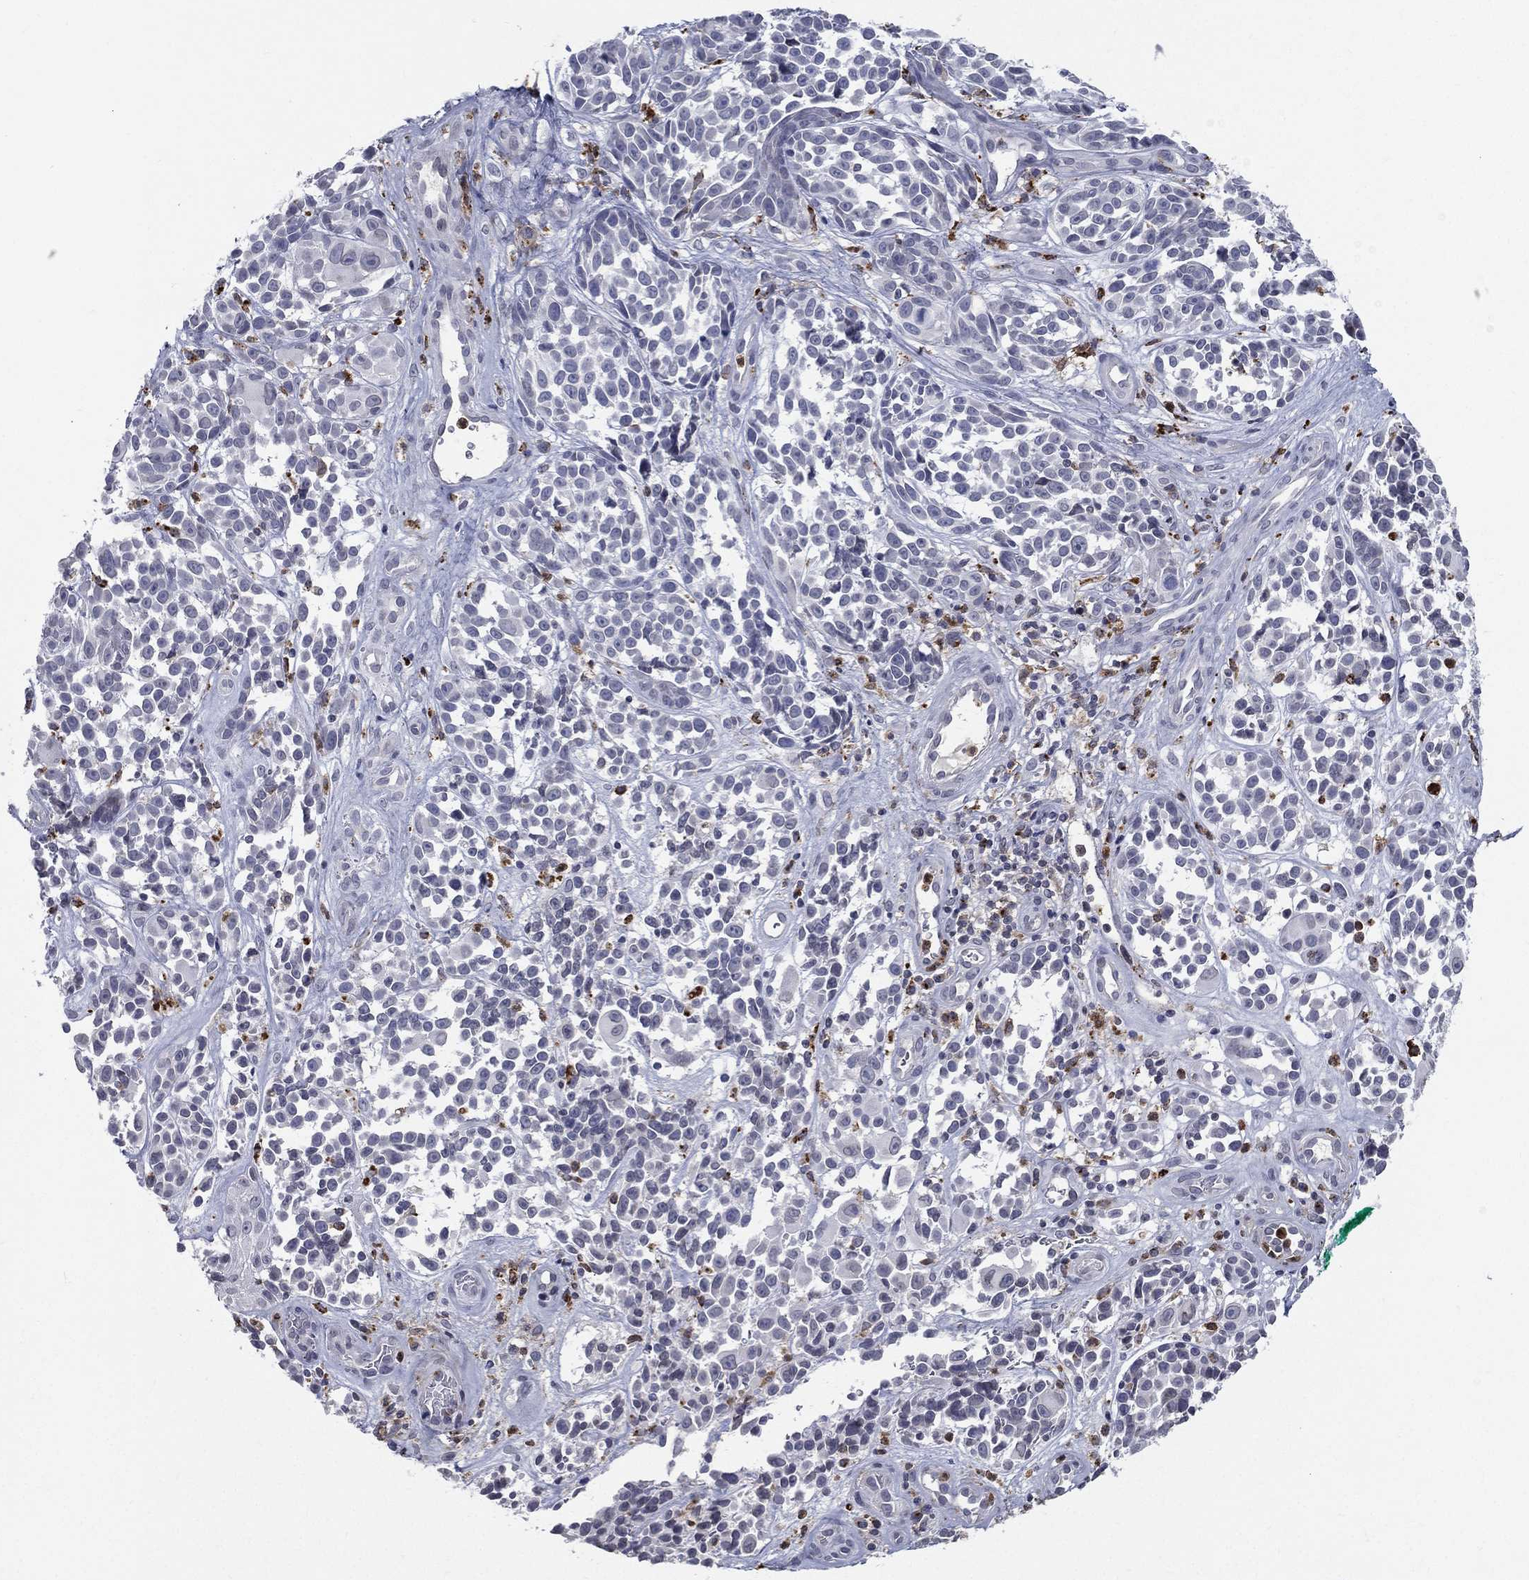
{"staining": {"intensity": "negative", "quantity": "none", "location": "none"}, "tissue": "melanoma", "cell_type": "Tumor cells", "image_type": "cancer", "snomed": [{"axis": "morphology", "description": "Malignant melanoma, NOS"}, {"axis": "topography", "description": "Skin"}], "caption": "IHC photomicrograph of neoplastic tissue: melanoma stained with DAB exhibits no significant protein positivity in tumor cells.", "gene": "EVI2B", "patient": {"sex": "female", "age": 88}}